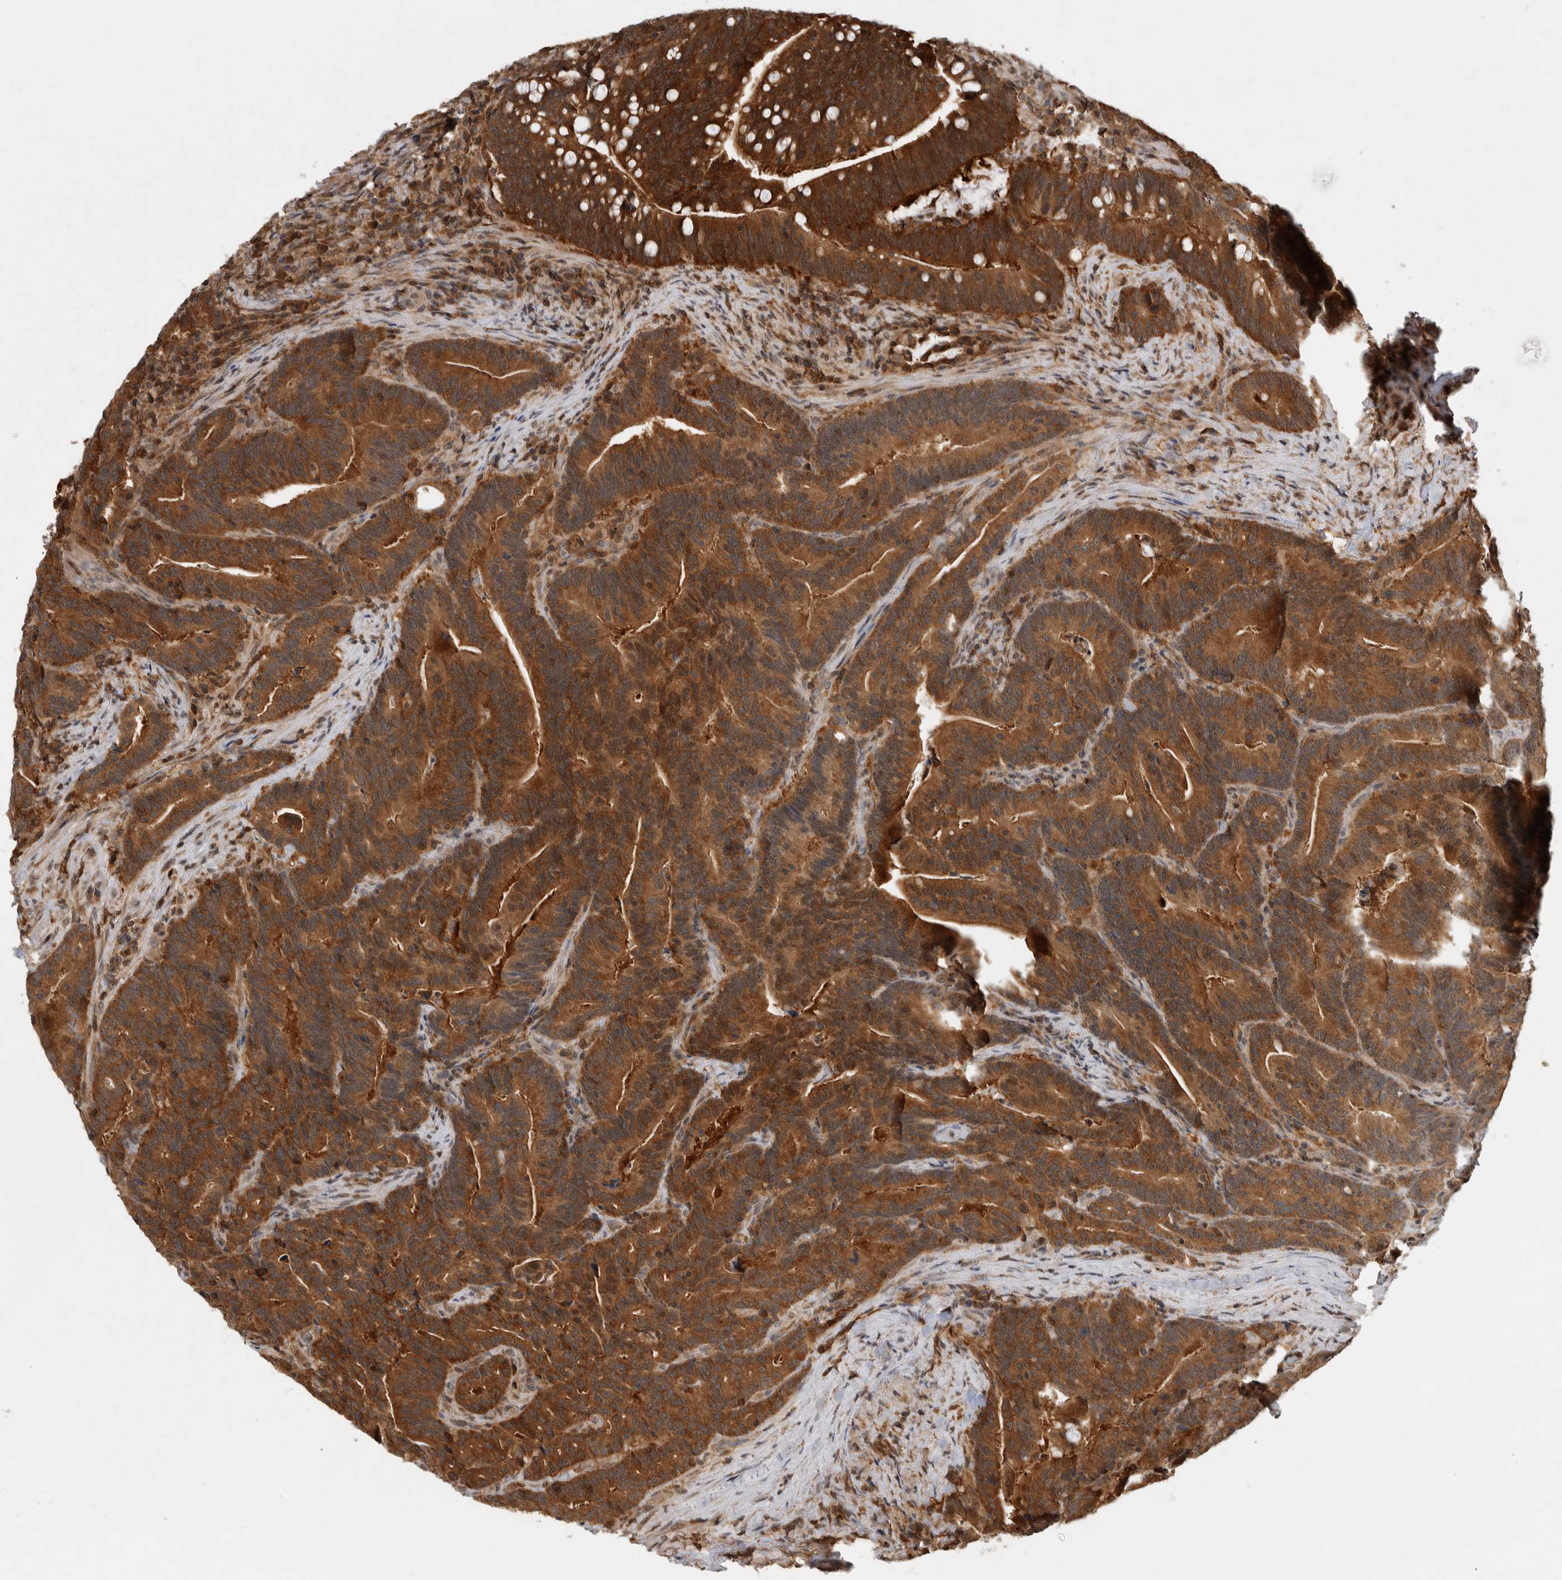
{"staining": {"intensity": "strong", "quantity": ">75%", "location": "cytoplasmic/membranous"}, "tissue": "colorectal cancer", "cell_type": "Tumor cells", "image_type": "cancer", "snomed": [{"axis": "morphology", "description": "Adenocarcinoma, NOS"}, {"axis": "topography", "description": "Colon"}], "caption": "Human adenocarcinoma (colorectal) stained for a protein (brown) exhibits strong cytoplasmic/membranous positive staining in about >75% of tumor cells.", "gene": "ASTN2", "patient": {"sex": "female", "age": 66}}